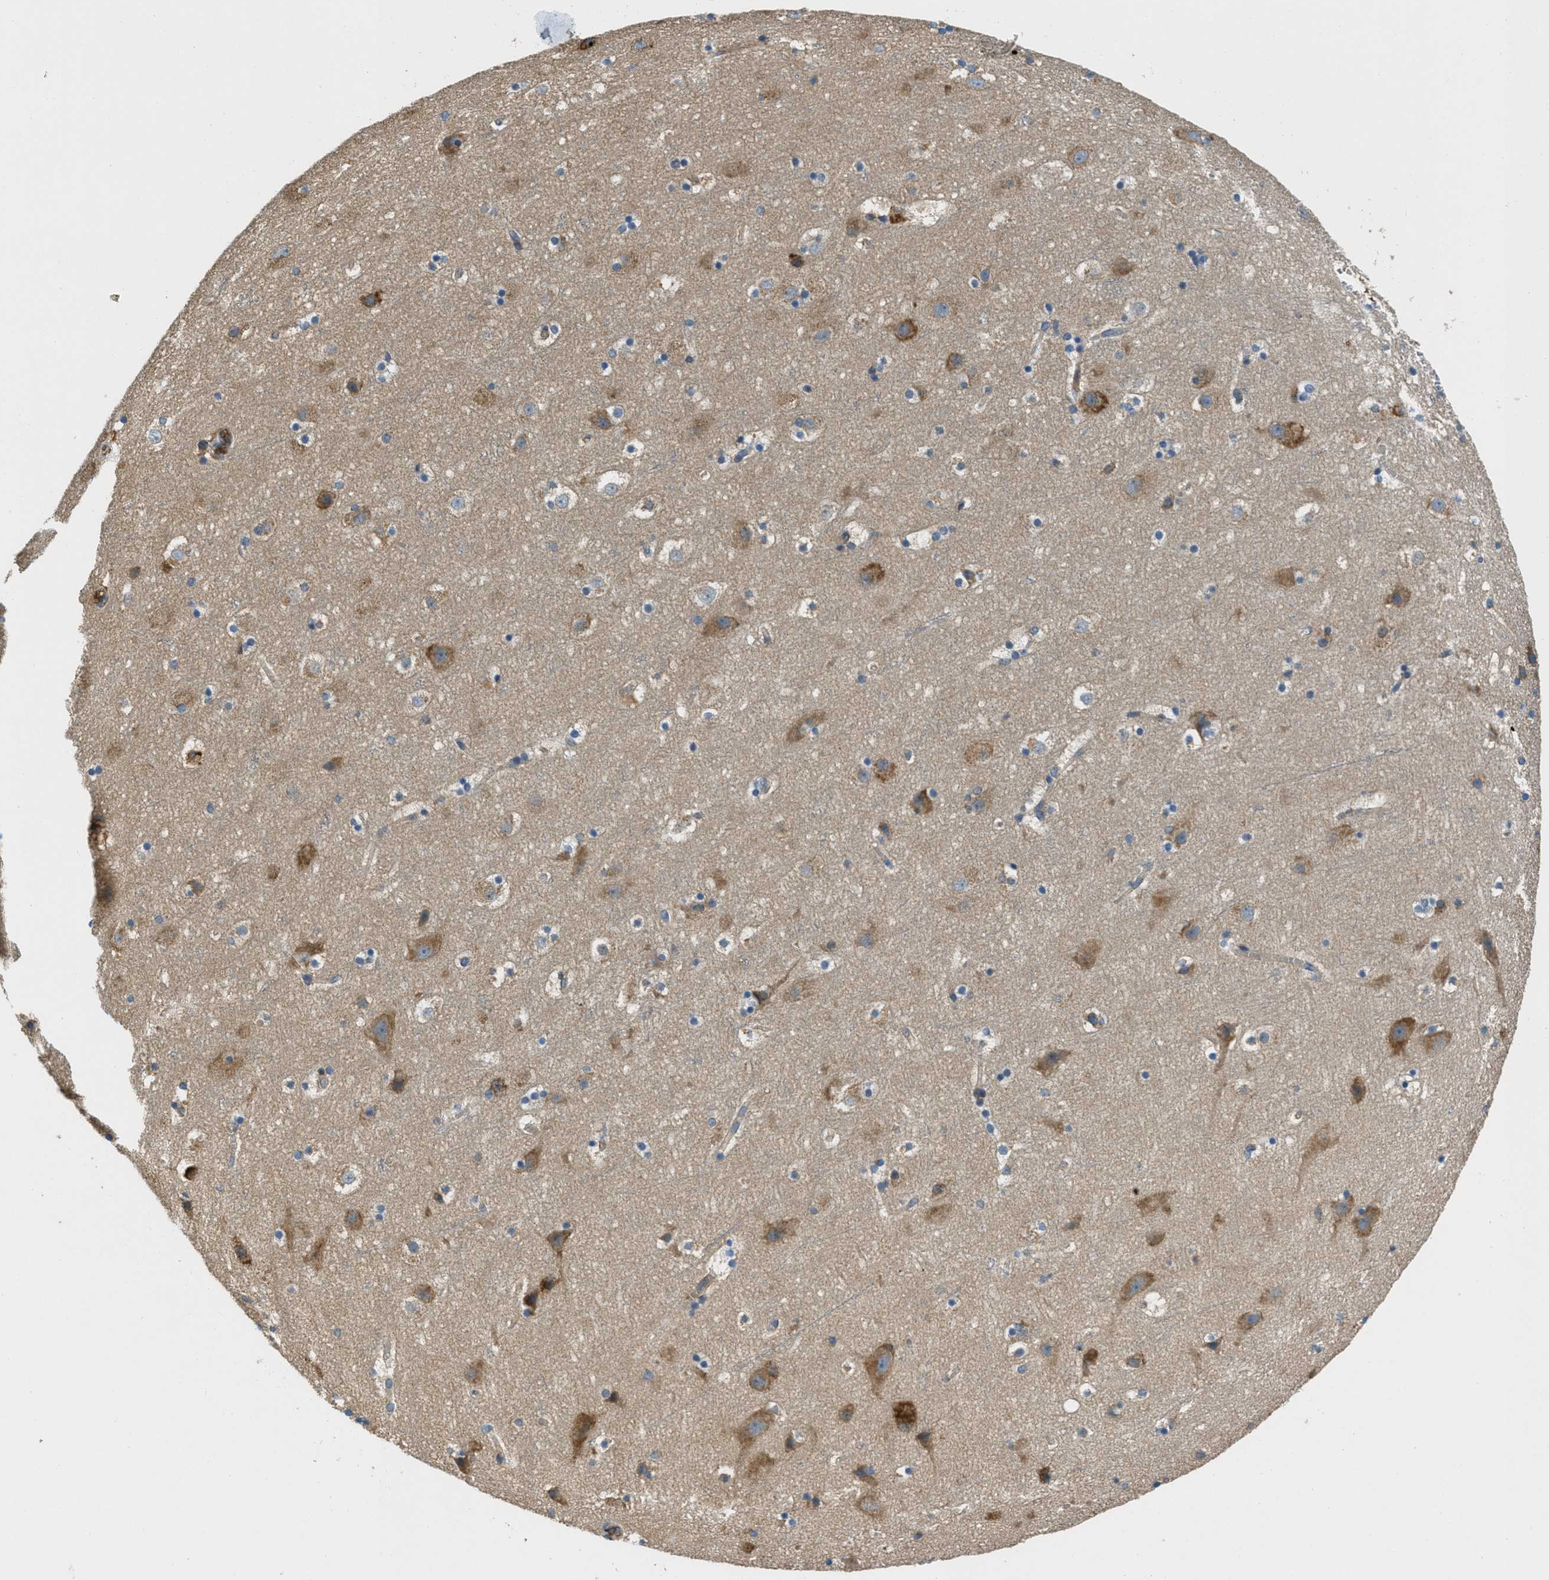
{"staining": {"intensity": "negative", "quantity": "none", "location": "none"}, "tissue": "cerebral cortex", "cell_type": "Endothelial cells", "image_type": "normal", "snomed": [{"axis": "morphology", "description": "Normal tissue, NOS"}, {"axis": "topography", "description": "Cerebral cortex"}], "caption": "Immunohistochemistry (IHC) image of benign cerebral cortex stained for a protein (brown), which displays no expression in endothelial cells. (Brightfield microscopy of DAB (3,3'-diaminobenzidine) immunohistochemistry at high magnification).", "gene": "GIMAP8", "patient": {"sex": "male", "age": 45}}